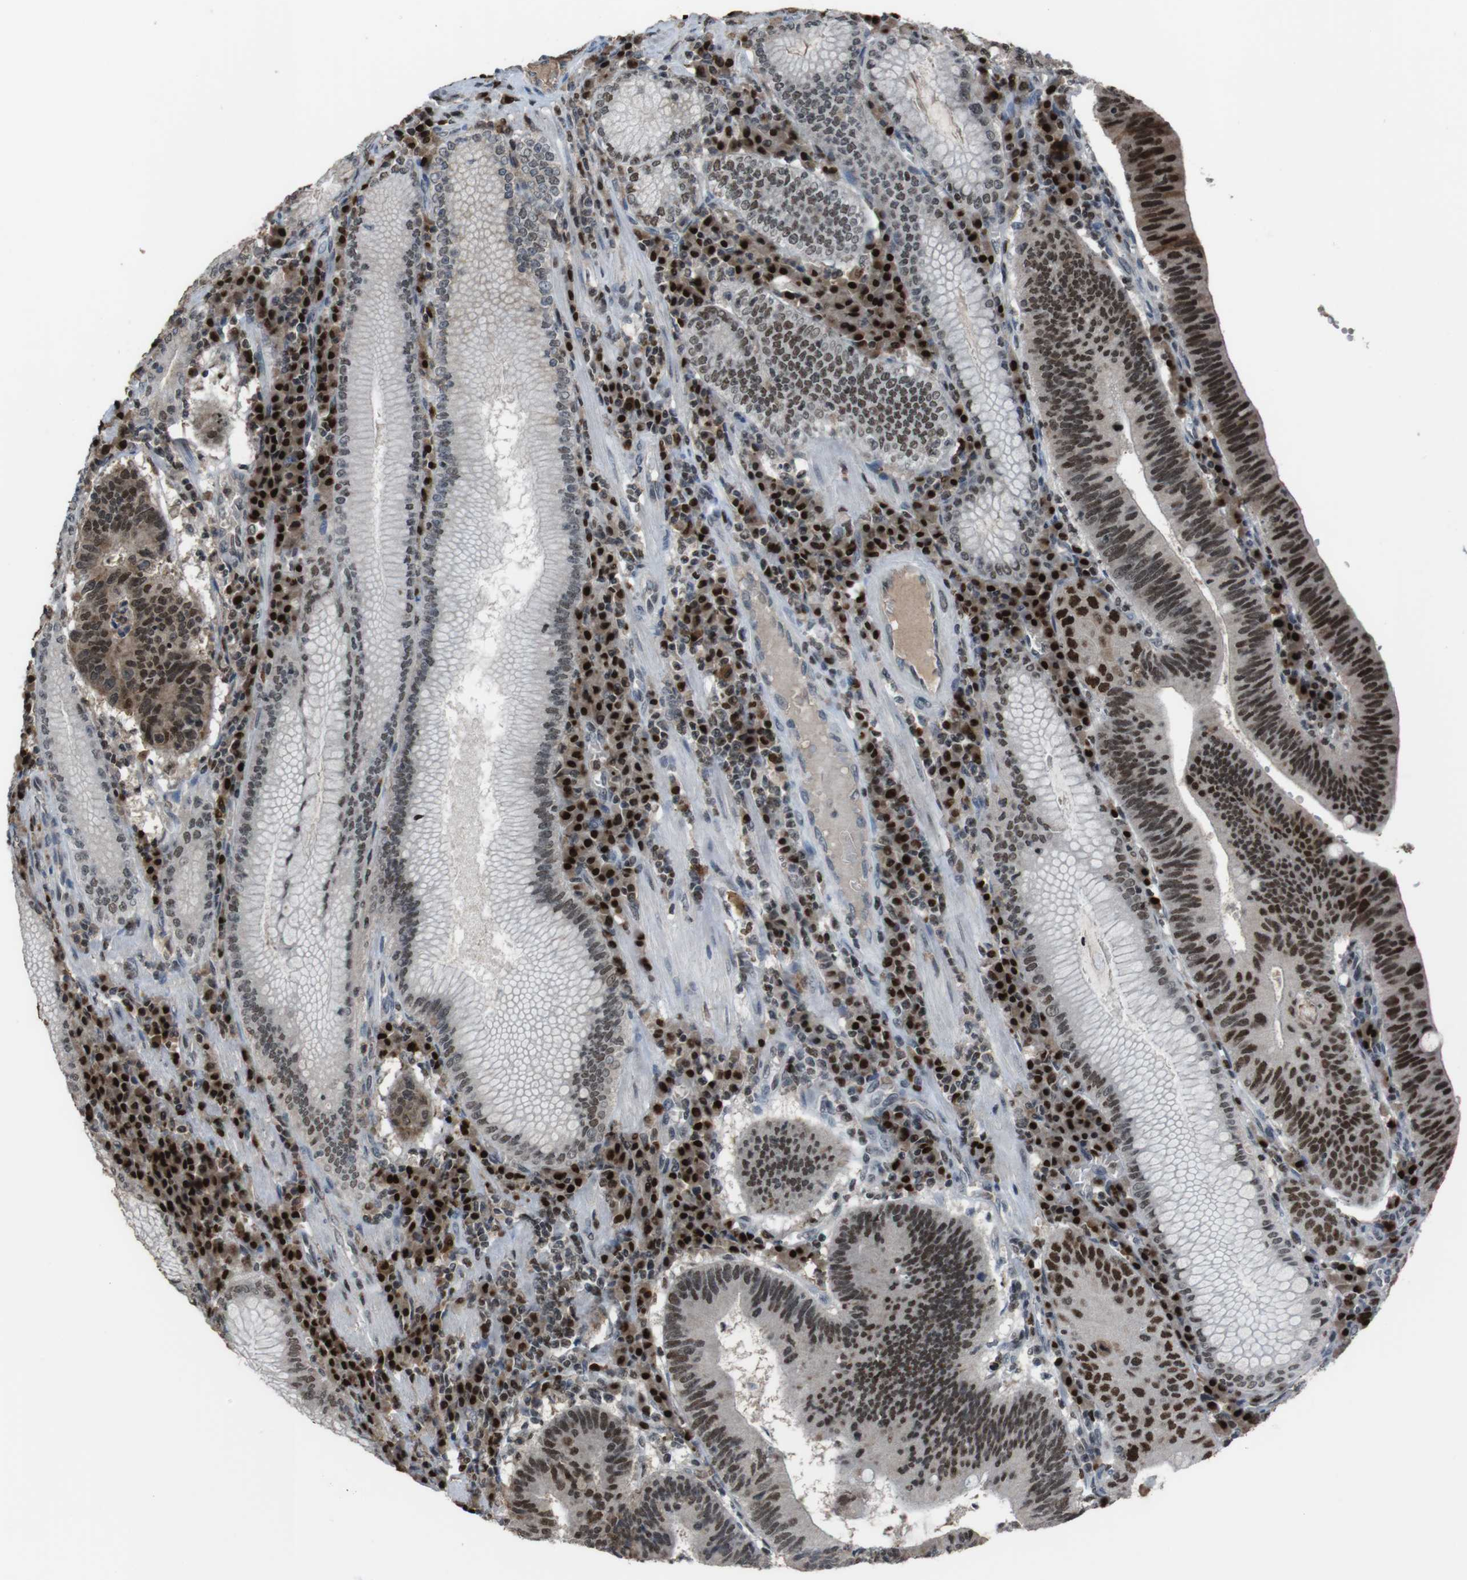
{"staining": {"intensity": "strong", "quantity": ">75%", "location": "nuclear"}, "tissue": "stomach cancer", "cell_type": "Tumor cells", "image_type": "cancer", "snomed": [{"axis": "morphology", "description": "Adenocarcinoma, NOS"}, {"axis": "topography", "description": "Stomach"}], "caption": "Immunohistochemical staining of human stomach cancer displays high levels of strong nuclear protein staining in about >75% of tumor cells.", "gene": "SUB1", "patient": {"sex": "male", "age": 59}}